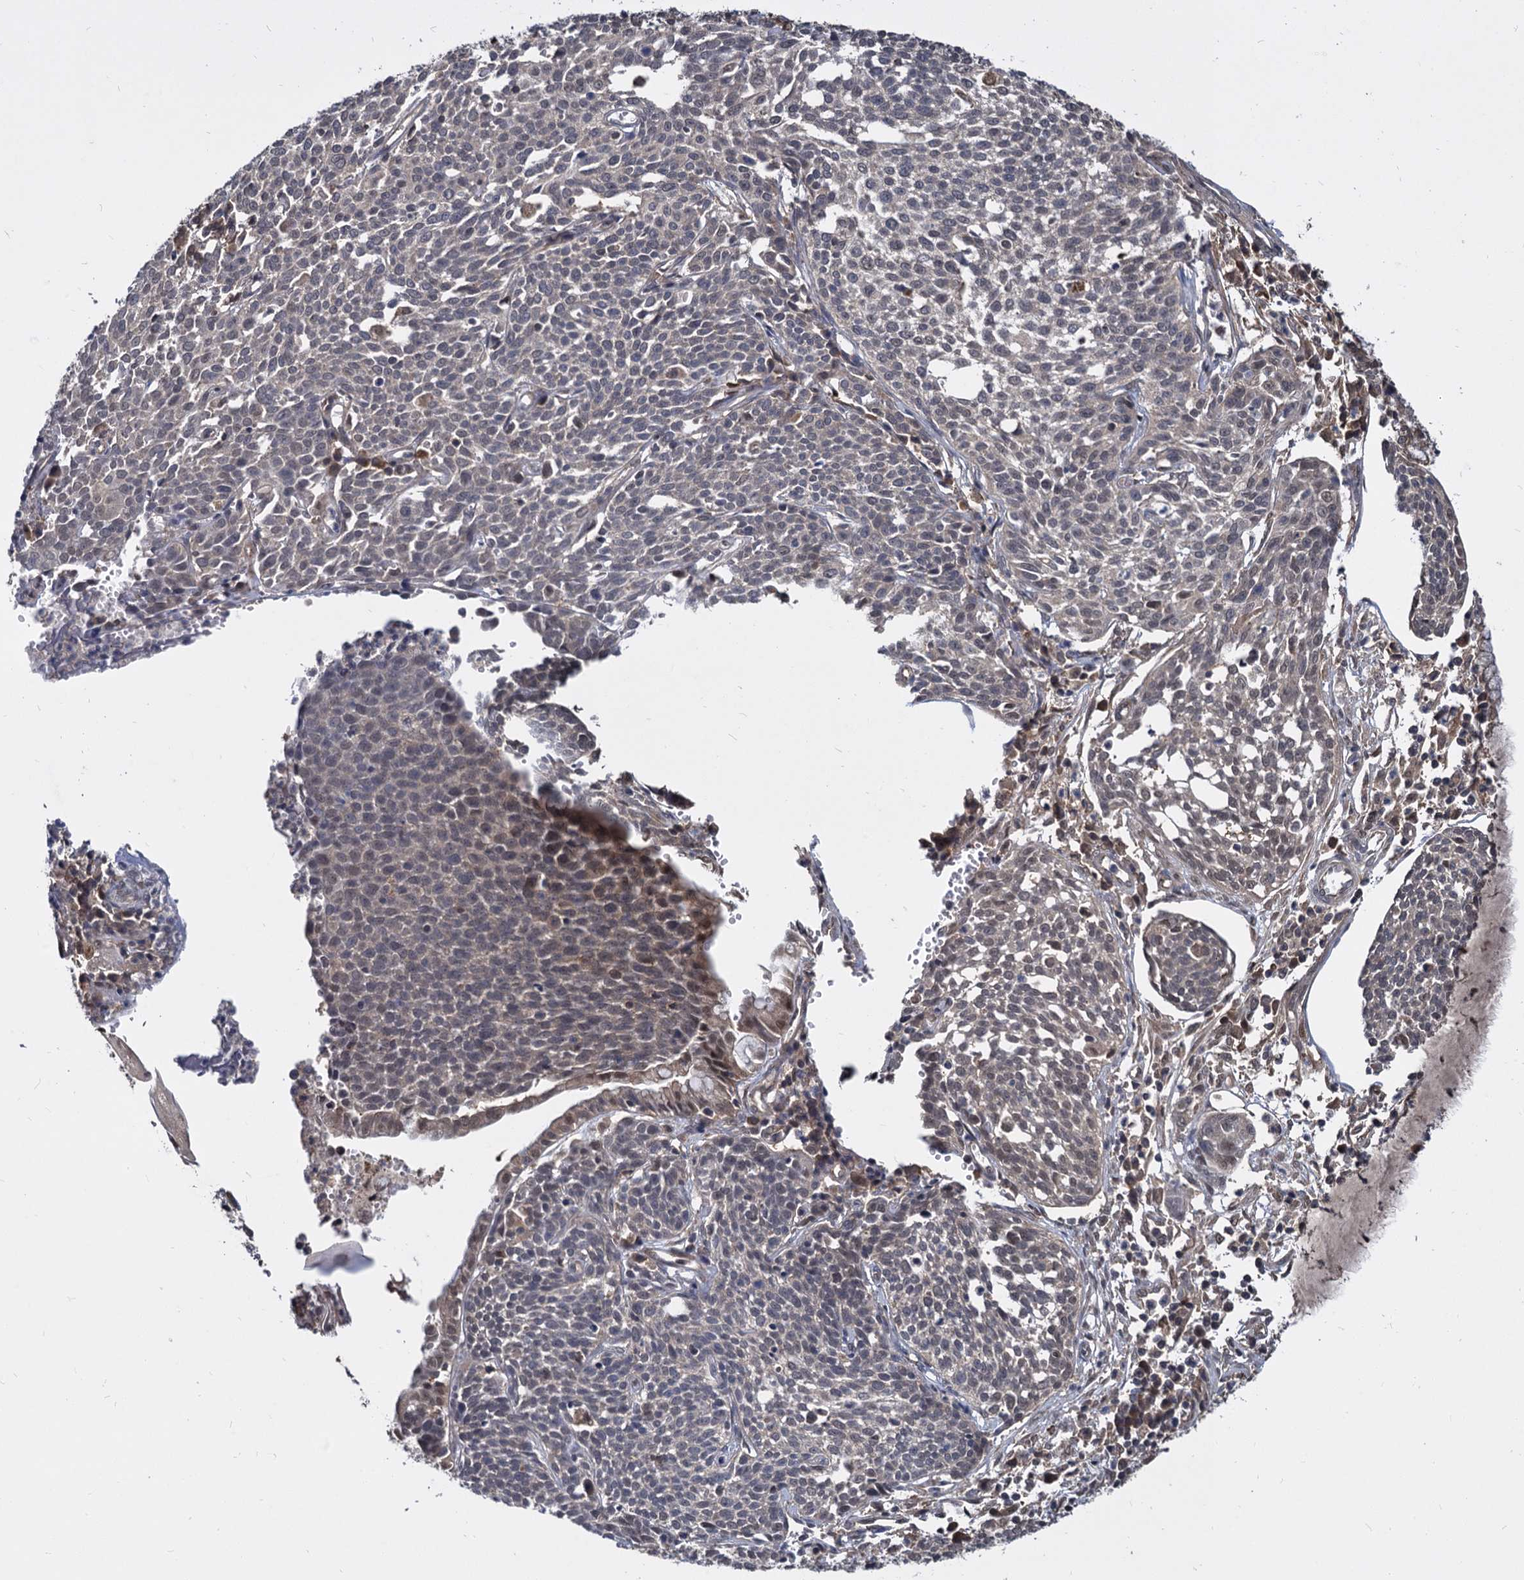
{"staining": {"intensity": "weak", "quantity": "<25%", "location": "cytoplasmic/membranous,nuclear"}, "tissue": "cervical cancer", "cell_type": "Tumor cells", "image_type": "cancer", "snomed": [{"axis": "morphology", "description": "Squamous cell carcinoma, NOS"}, {"axis": "topography", "description": "Cervix"}], "caption": "Immunohistochemistry (IHC) photomicrograph of neoplastic tissue: human cervical squamous cell carcinoma stained with DAB (3,3'-diaminobenzidine) shows no significant protein positivity in tumor cells. The staining is performed using DAB (3,3'-diaminobenzidine) brown chromogen with nuclei counter-stained in using hematoxylin.", "gene": "PSMD4", "patient": {"sex": "female", "age": 34}}